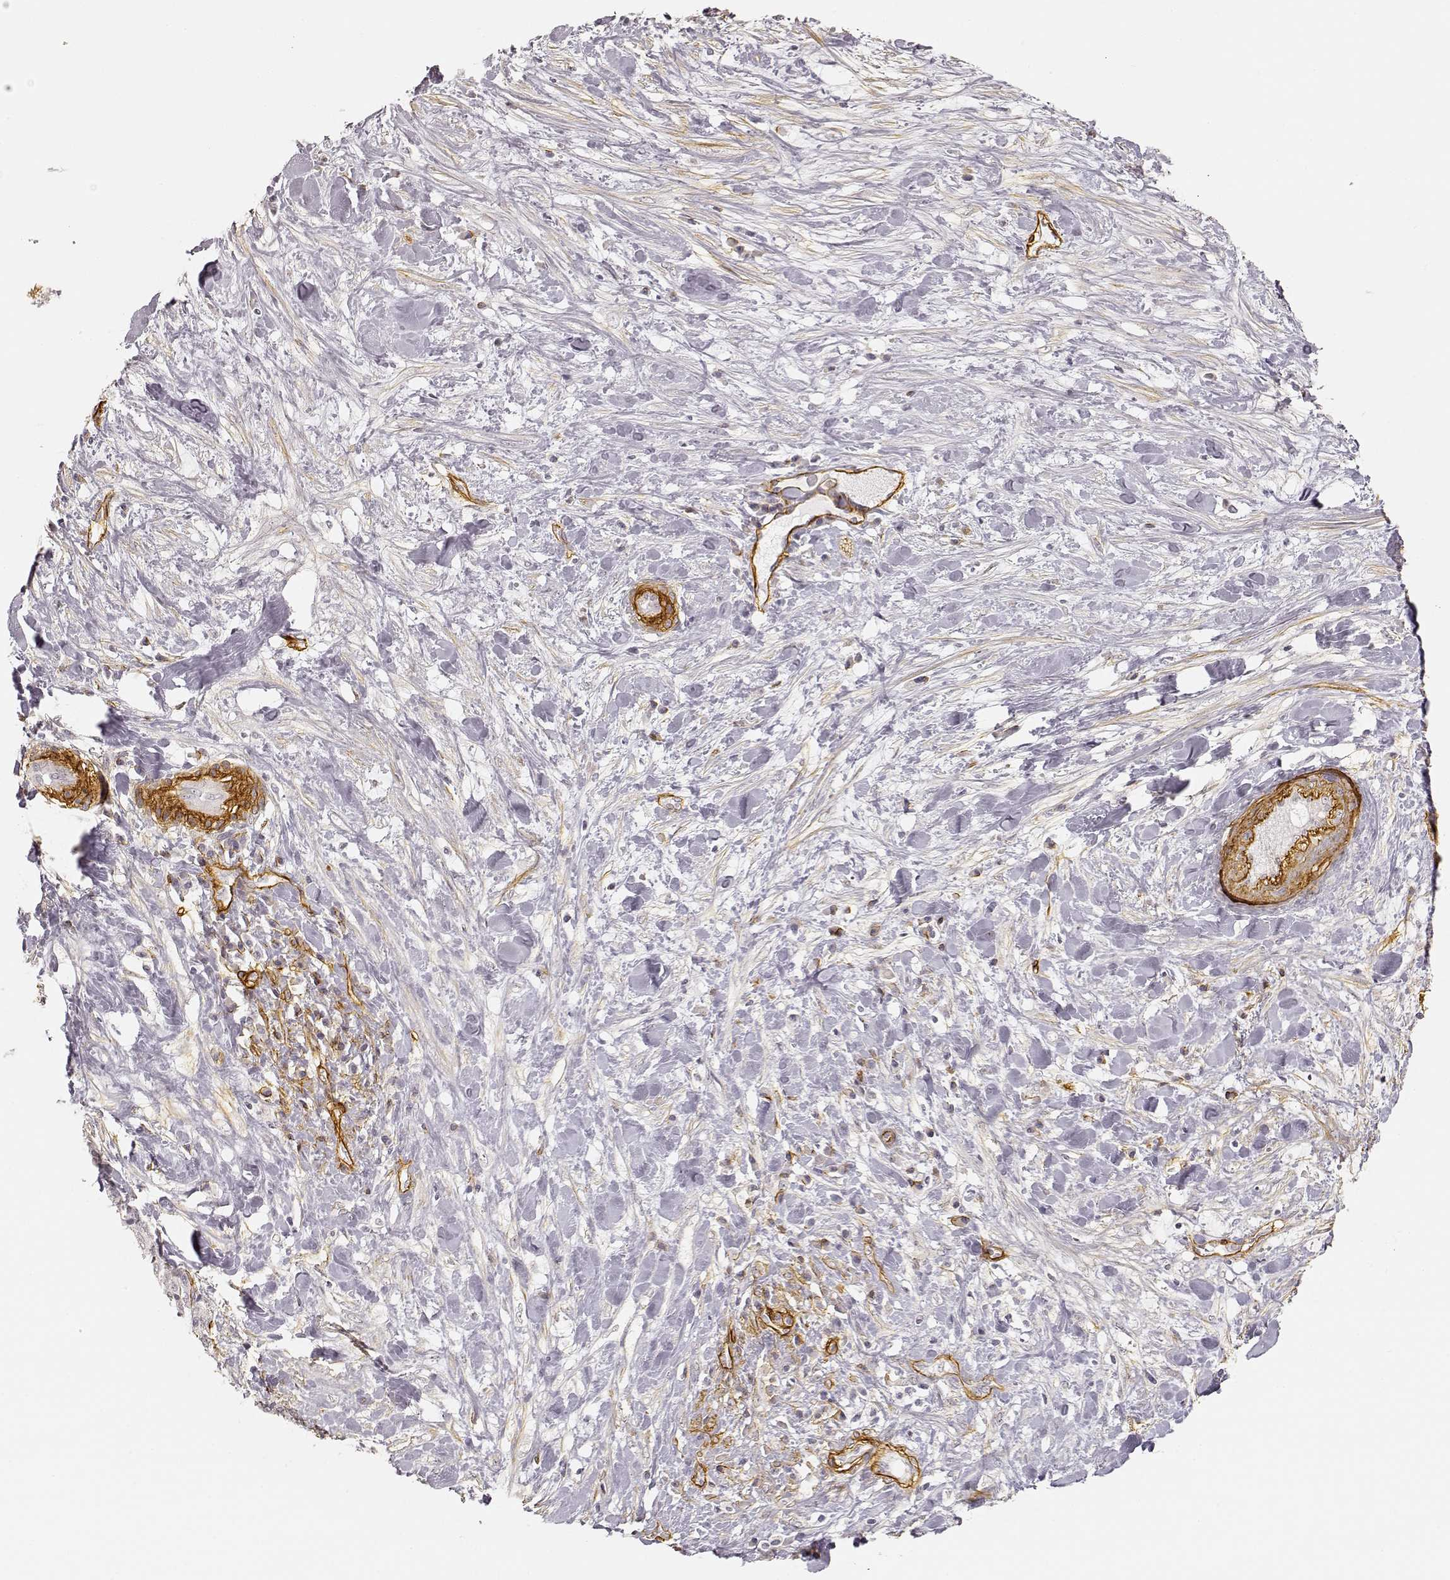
{"staining": {"intensity": "negative", "quantity": "none", "location": "none"}, "tissue": "liver cancer", "cell_type": "Tumor cells", "image_type": "cancer", "snomed": [{"axis": "morphology", "description": "Cholangiocarcinoma"}, {"axis": "topography", "description": "Liver"}], "caption": "A high-resolution histopathology image shows immunohistochemistry (IHC) staining of cholangiocarcinoma (liver), which shows no significant staining in tumor cells.", "gene": "LAMA4", "patient": {"sex": "female", "age": 73}}